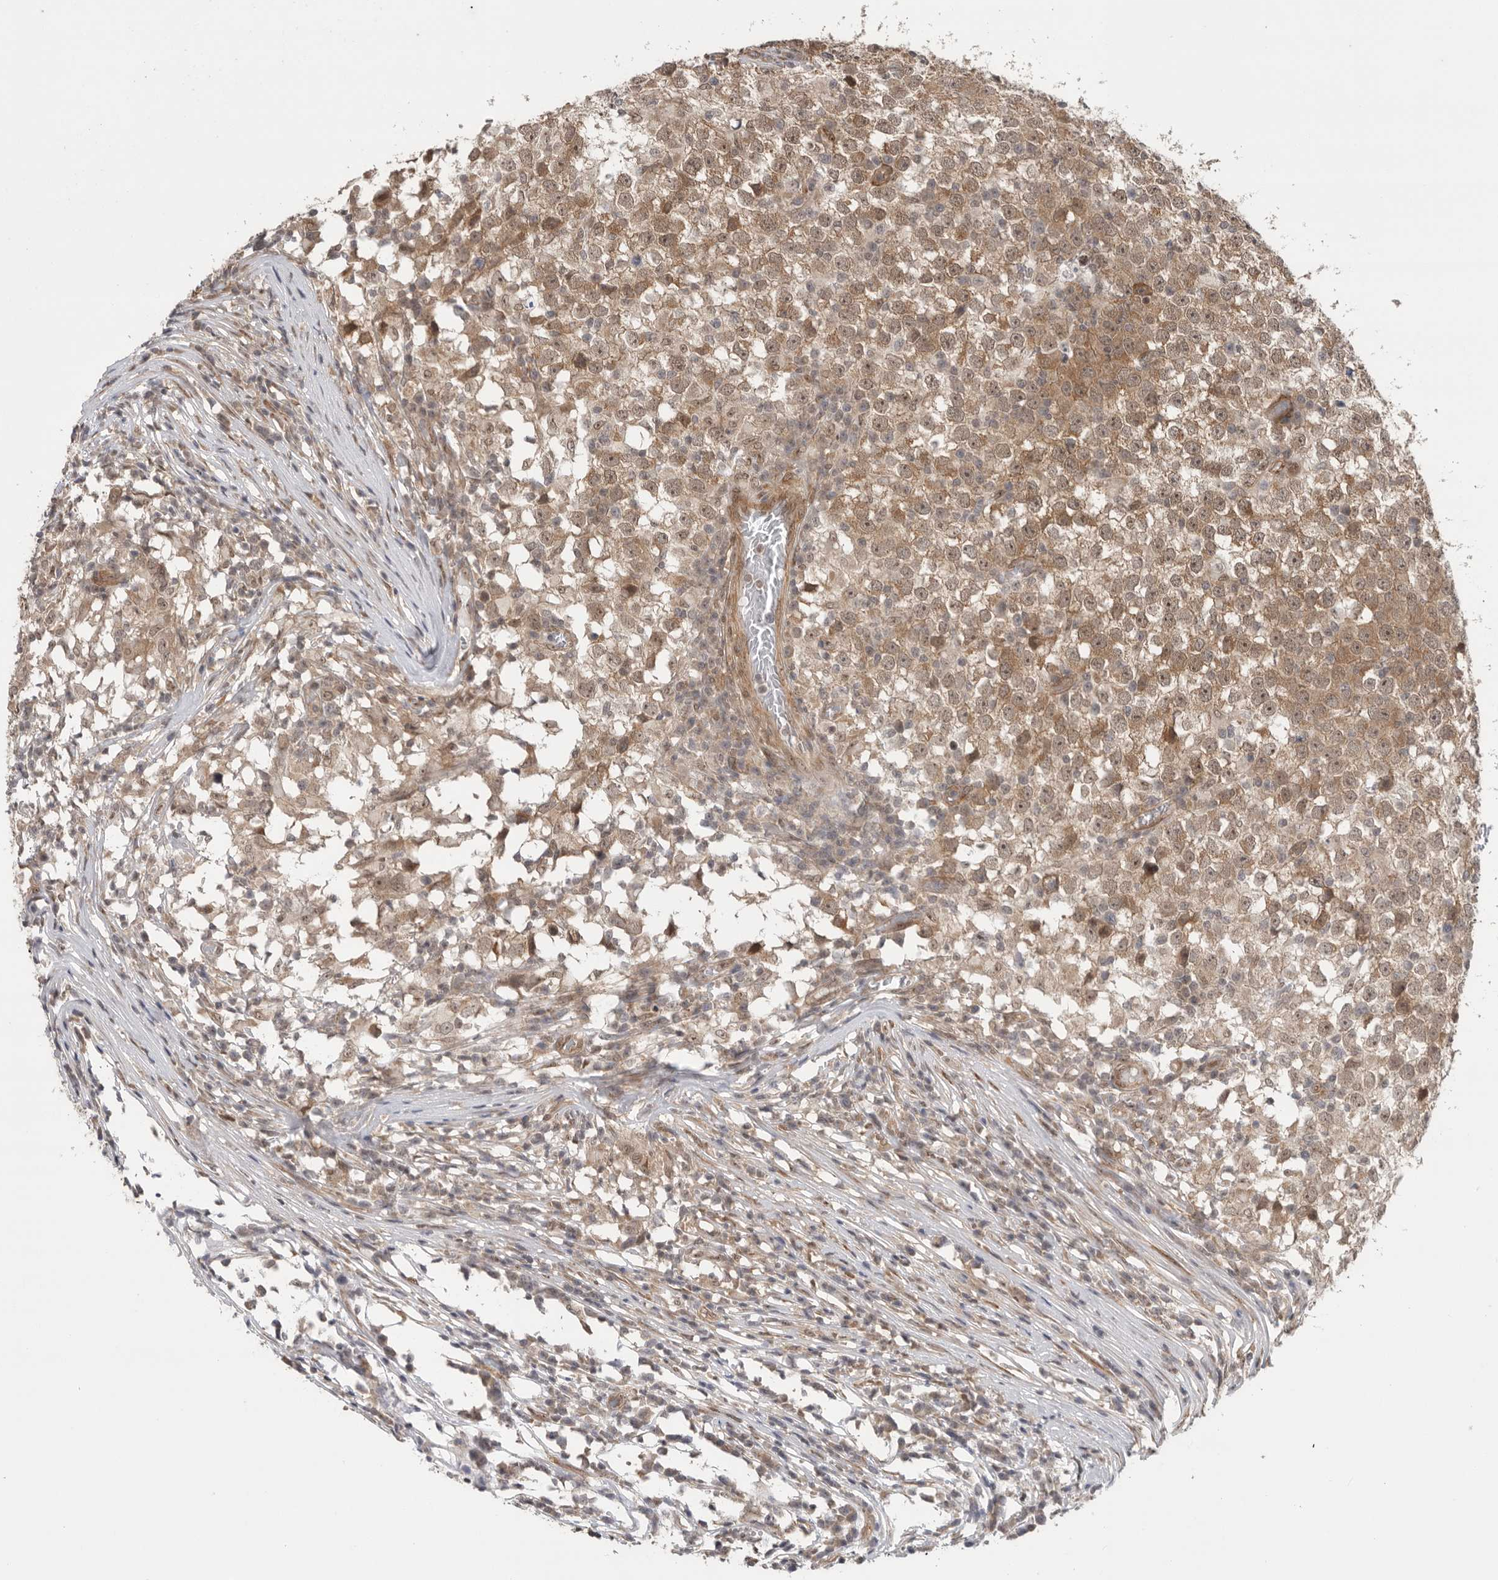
{"staining": {"intensity": "weak", "quantity": ">75%", "location": "cytoplasmic/membranous,nuclear"}, "tissue": "testis cancer", "cell_type": "Tumor cells", "image_type": "cancer", "snomed": [{"axis": "morphology", "description": "Seminoma, NOS"}, {"axis": "topography", "description": "Testis"}], "caption": "This image reveals IHC staining of testis seminoma, with low weak cytoplasmic/membranous and nuclear positivity in approximately >75% of tumor cells.", "gene": "VPS50", "patient": {"sex": "male", "age": 65}}